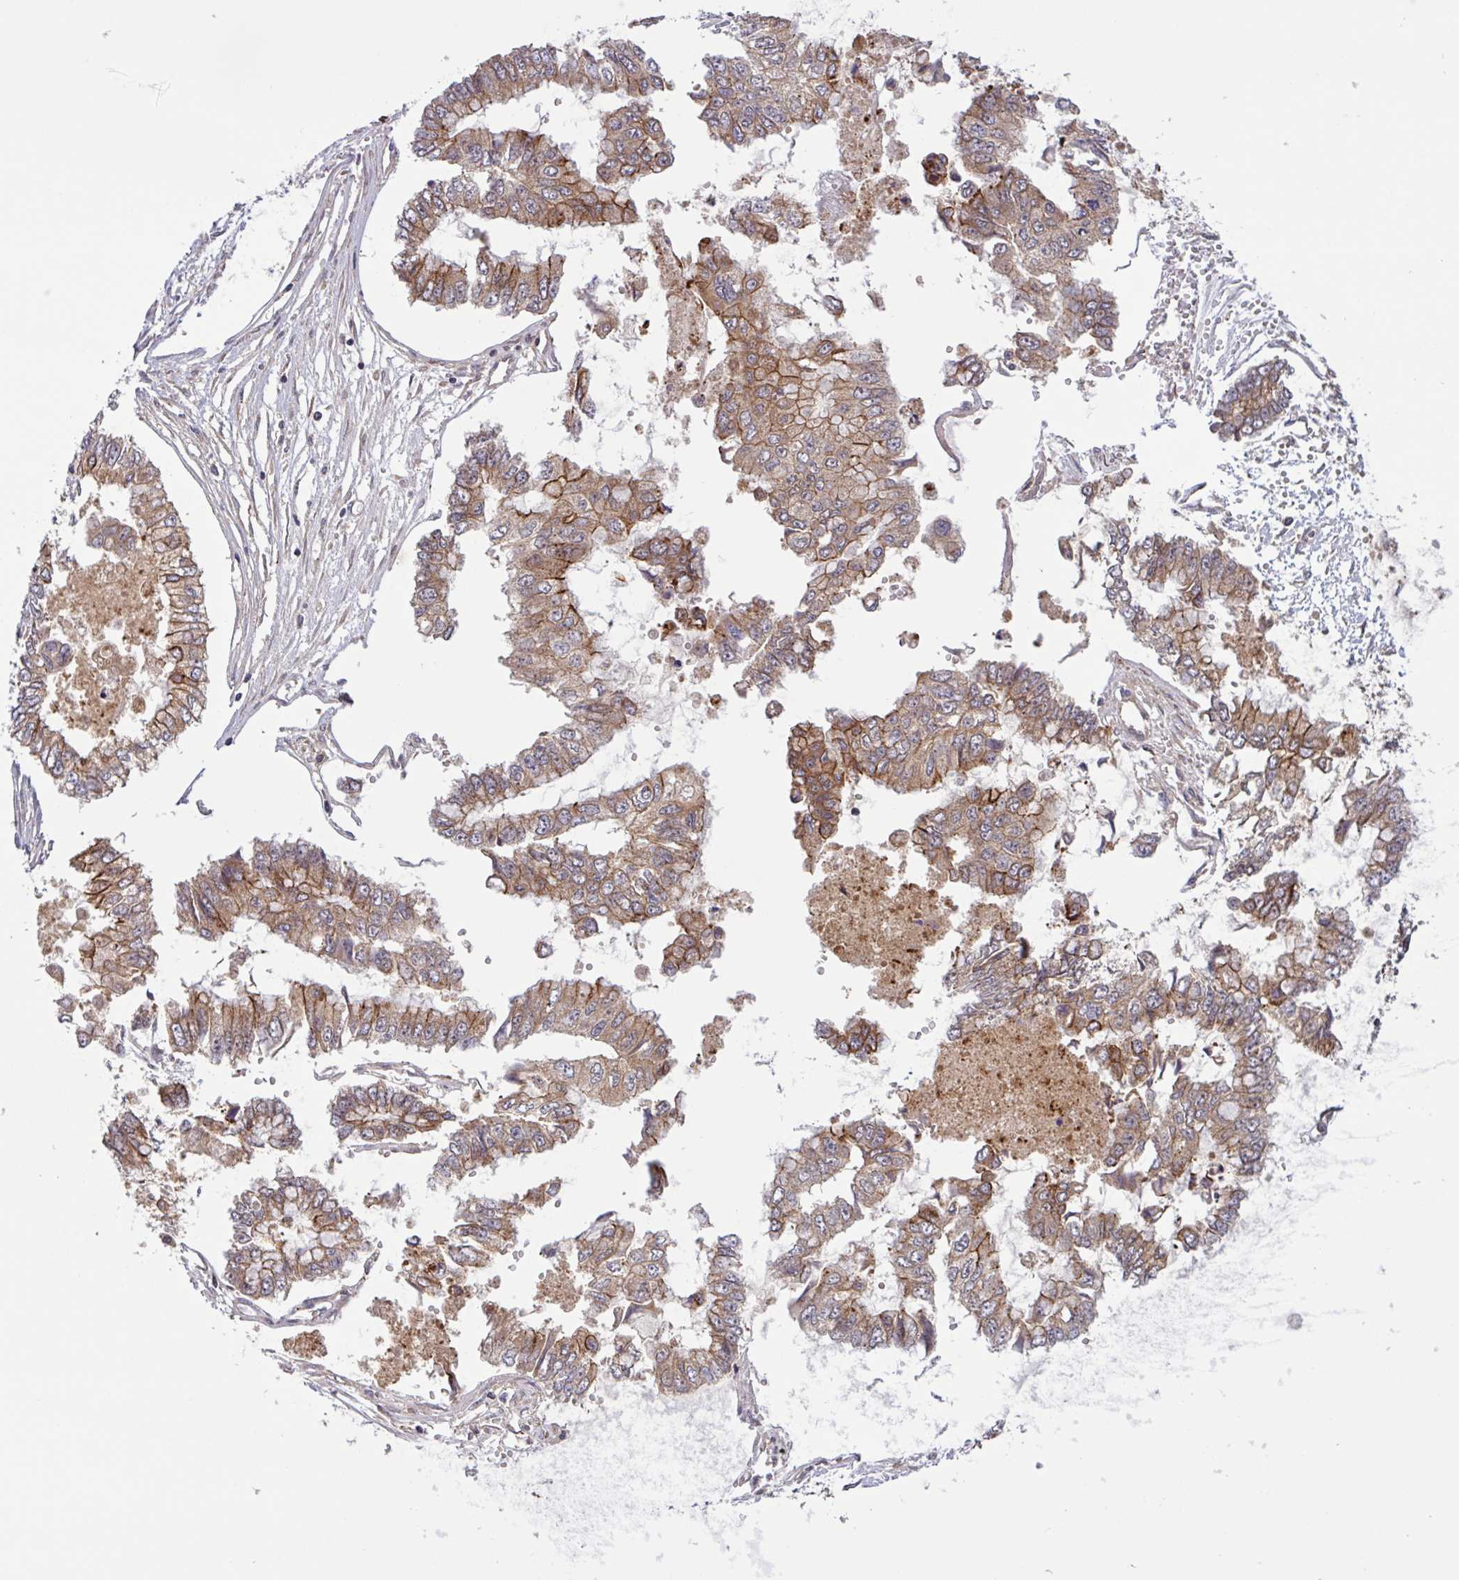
{"staining": {"intensity": "moderate", "quantity": ">75%", "location": "cytoplasmic/membranous"}, "tissue": "ovarian cancer", "cell_type": "Tumor cells", "image_type": "cancer", "snomed": [{"axis": "morphology", "description": "Cystadenocarcinoma, mucinous, NOS"}, {"axis": "topography", "description": "Ovary"}], "caption": "A medium amount of moderate cytoplasmic/membranous staining is seen in about >75% of tumor cells in mucinous cystadenocarcinoma (ovarian) tissue.", "gene": "INTS10", "patient": {"sex": "female", "age": 72}}